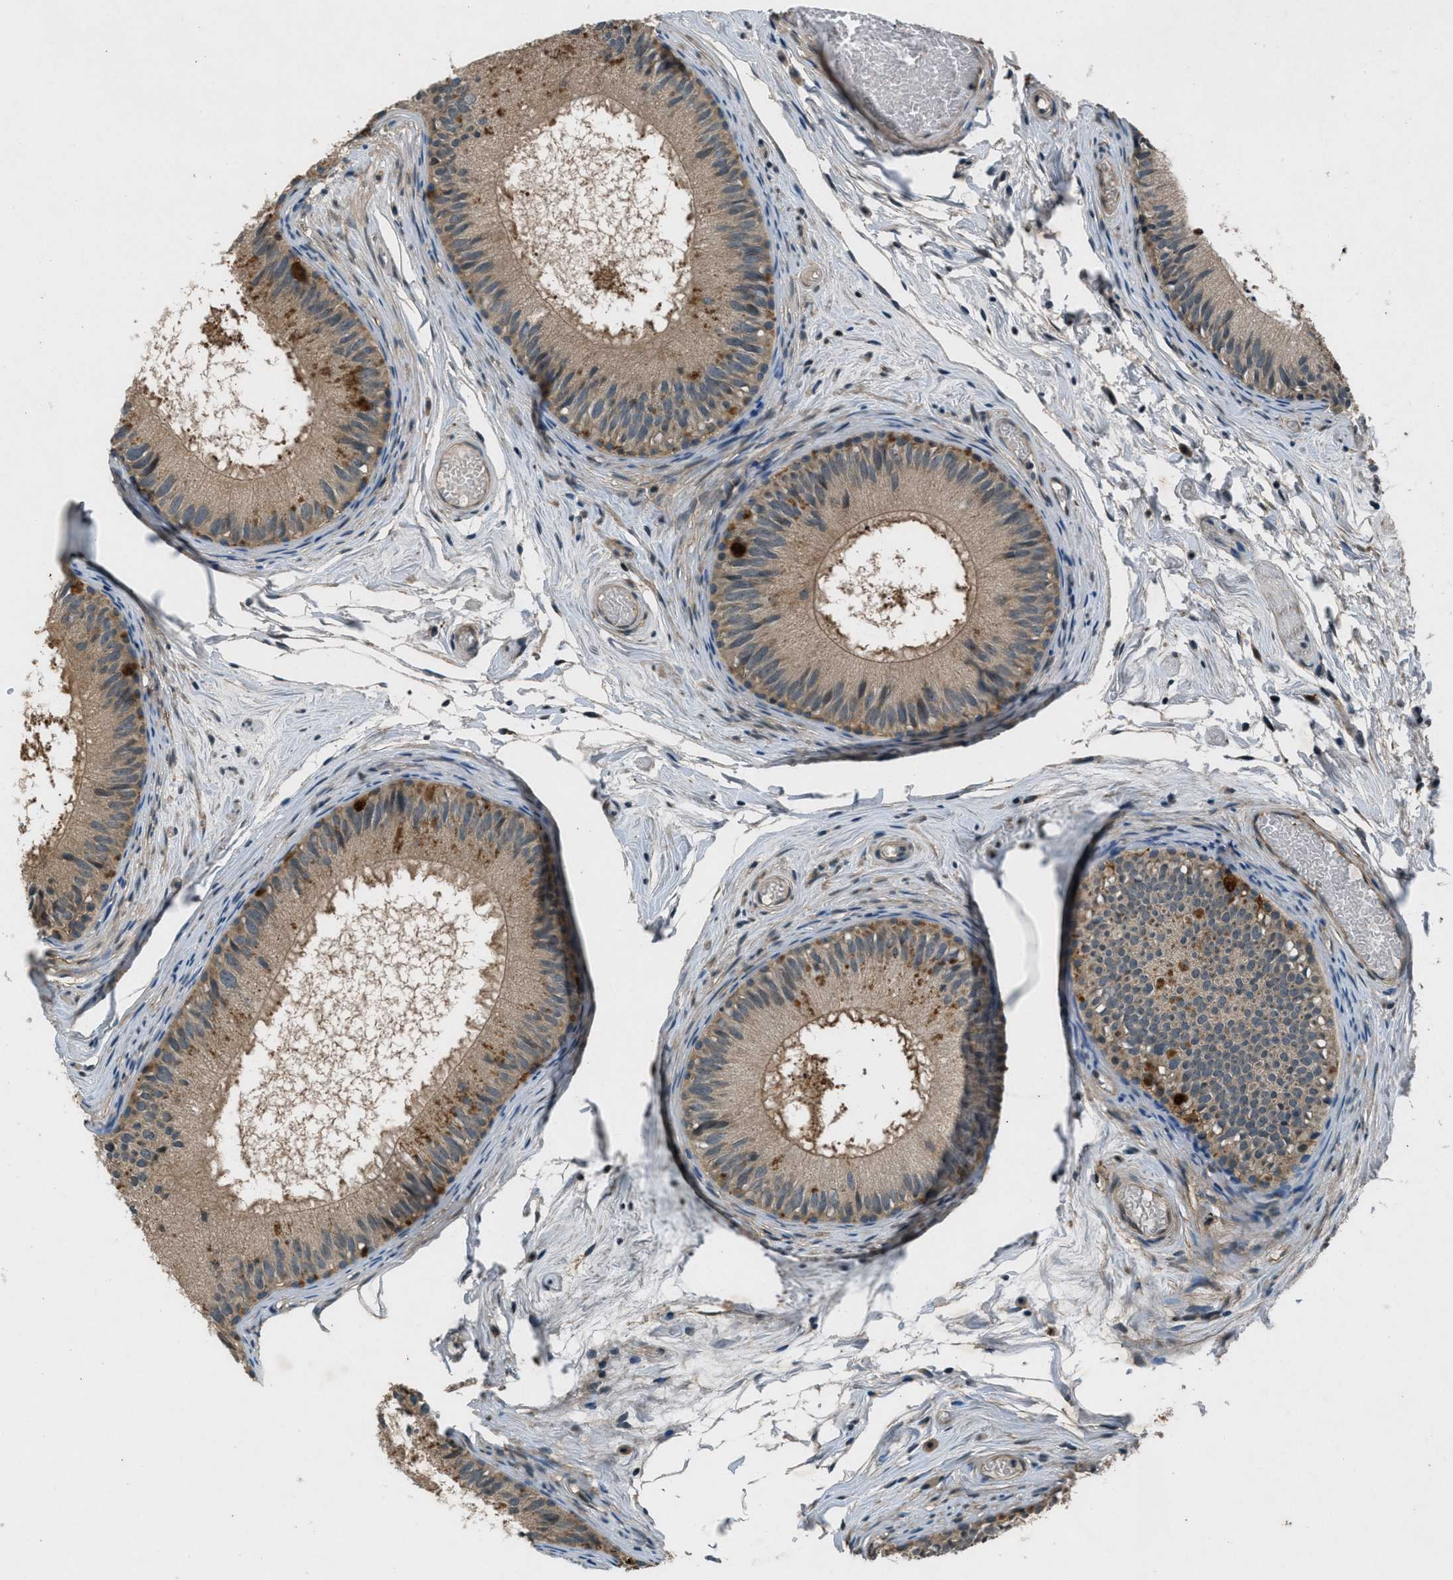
{"staining": {"intensity": "moderate", "quantity": ">75%", "location": "cytoplasmic/membranous"}, "tissue": "epididymis", "cell_type": "Glandular cells", "image_type": "normal", "snomed": [{"axis": "morphology", "description": "Normal tissue, NOS"}, {"axis": "topography", "description": "Epididymis"}], "caption": "Glandular cells reveal medium levels of moderate cytoplasmic/membranous staining in about >75% of cells in normal epididymis.", "gene": "EPSTI1", "patient": {"sex": "male", "age": 46}}